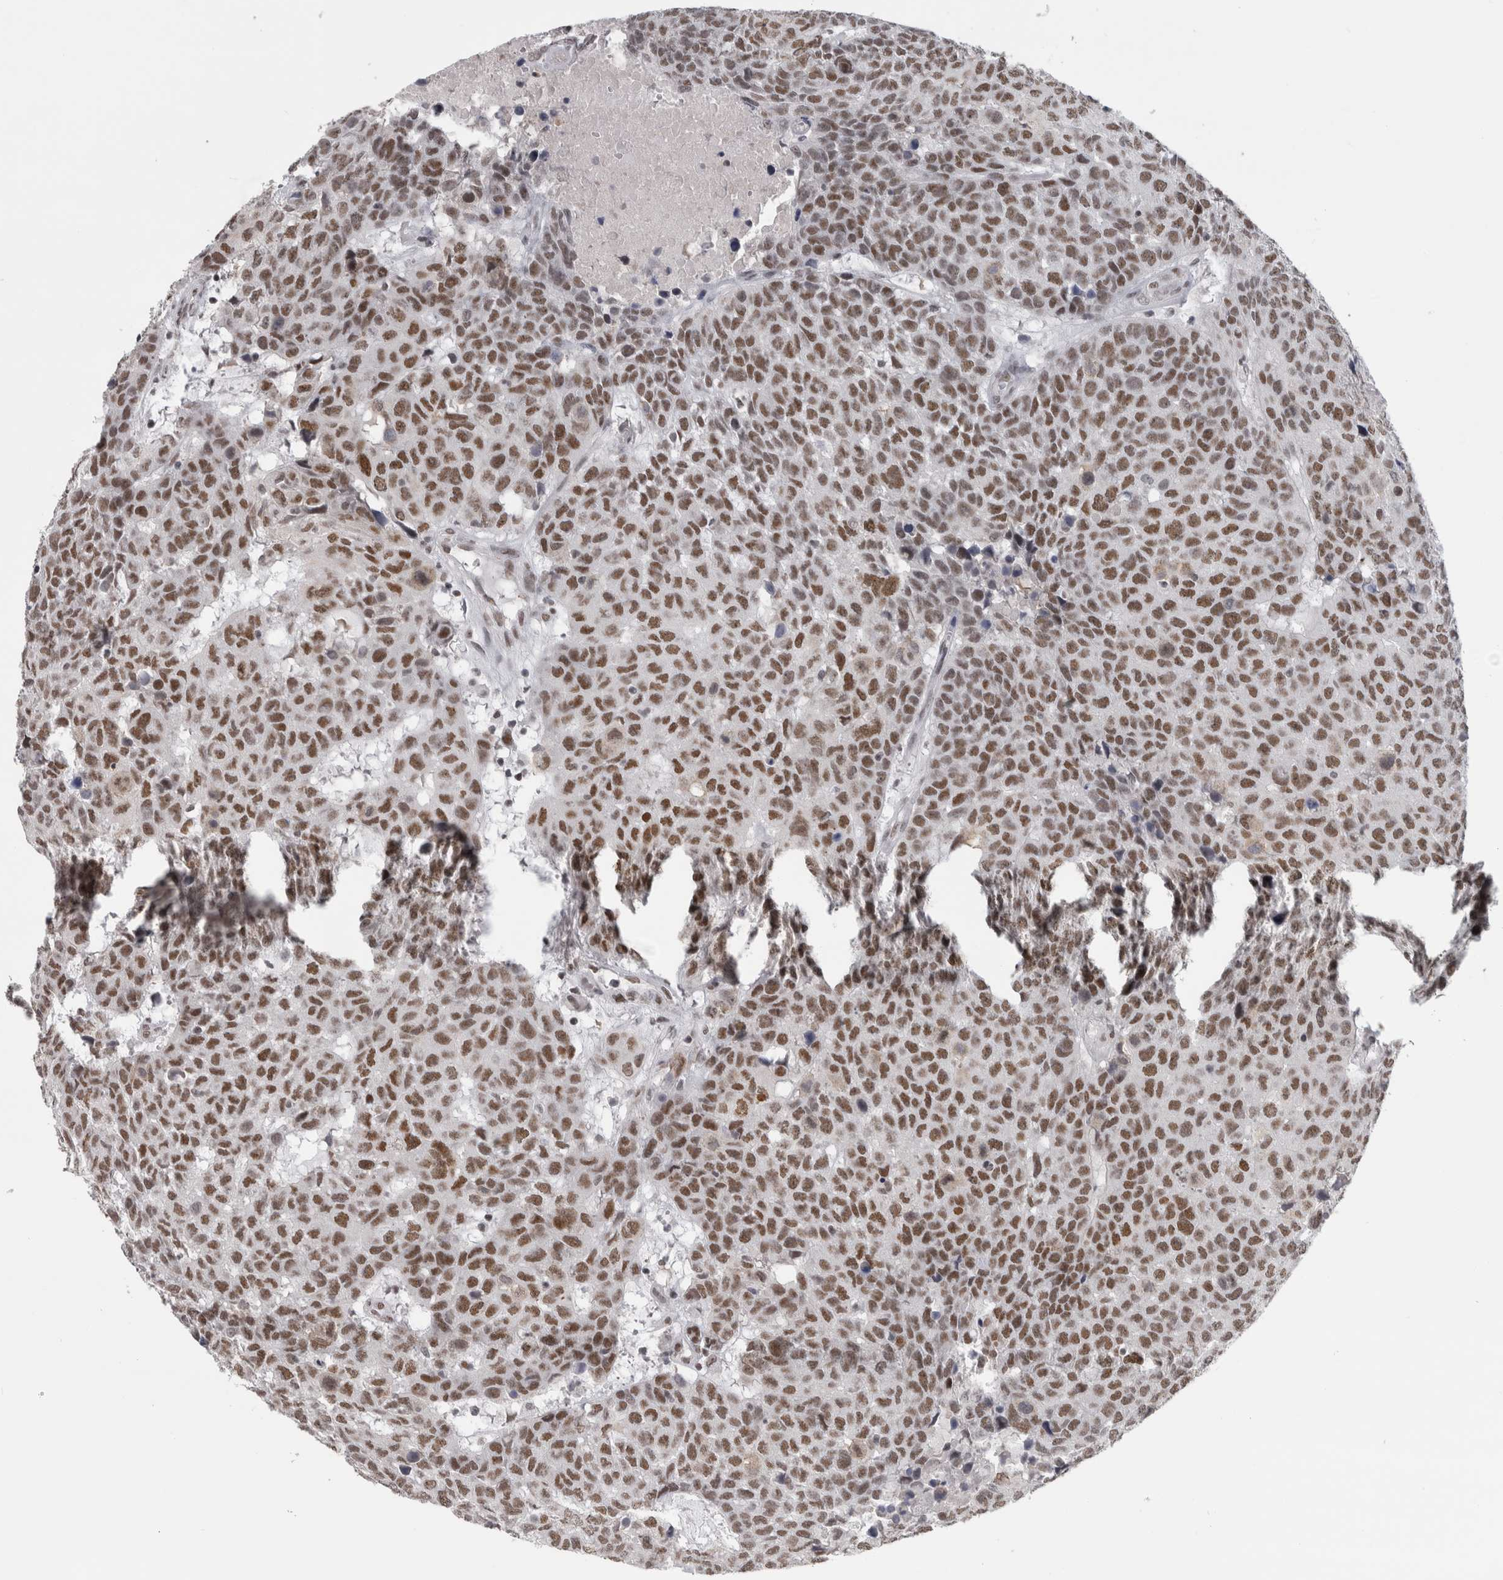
{"staining": {"intensity": "moderate", "quantity": ">75%", "location": "nuclear"}, "tissue": "head and neck cancer", "cell_type": "Tumor cells", "image_type": "cancer", "snomed": [{"axis": "morphology", "description": "Squamous cell carcinoma, NOS"}, {"axis": "topography", "description": "Head-Neck"}], "caption": "An immunohistochemistry photomicrograph of tumor tissue is shown. Protein staining in brown shows moderate nuclear positivity in squamous cell carcinoma (head and neck) within tumor cells.", "gene": "ARID4B", "patient": {"sex": "male", "age": 66}}